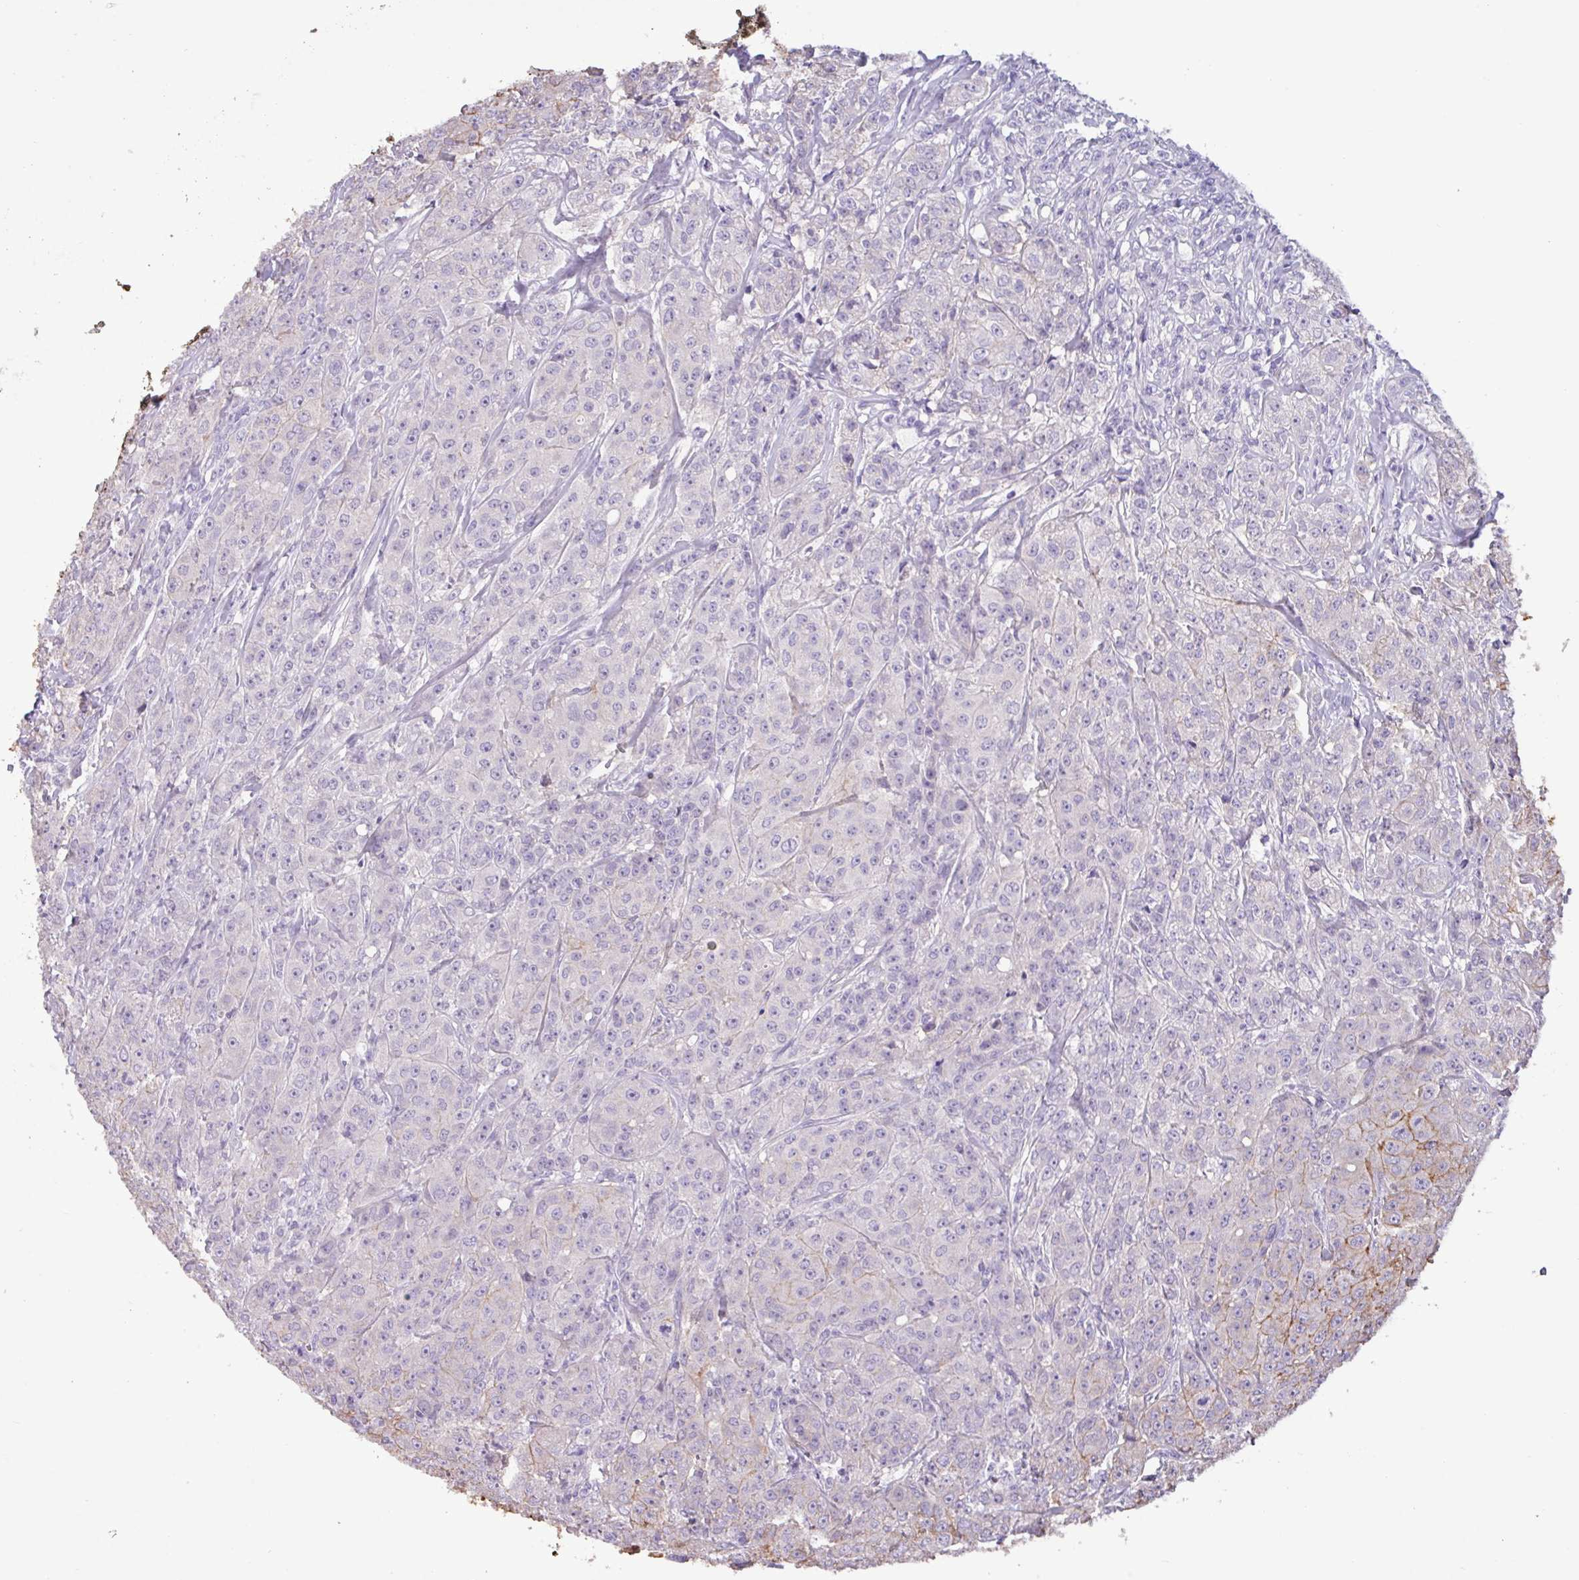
{"staining": {"intensity": "moderate", "quantity": "<25%", "location": "cytoplasmic/membranous"}, "tissue": "breast cancer", "cell_type": "Tumor cells", "image_type": "cancer", "snomed": [{"axis": "morphology", "description": "Duct carcinoma"}, {"axis": "topography", "description": "Breast"}], "caption": "Moderate cytoplasmic/membranous expression for a protein is identified in approximately <25% of tumor cells of breast infiltrating ductal carcinoma using immunohistochemistry (IHC).", "gene": "EPCAM", "patient": {"sex": "female", "age": 43}}